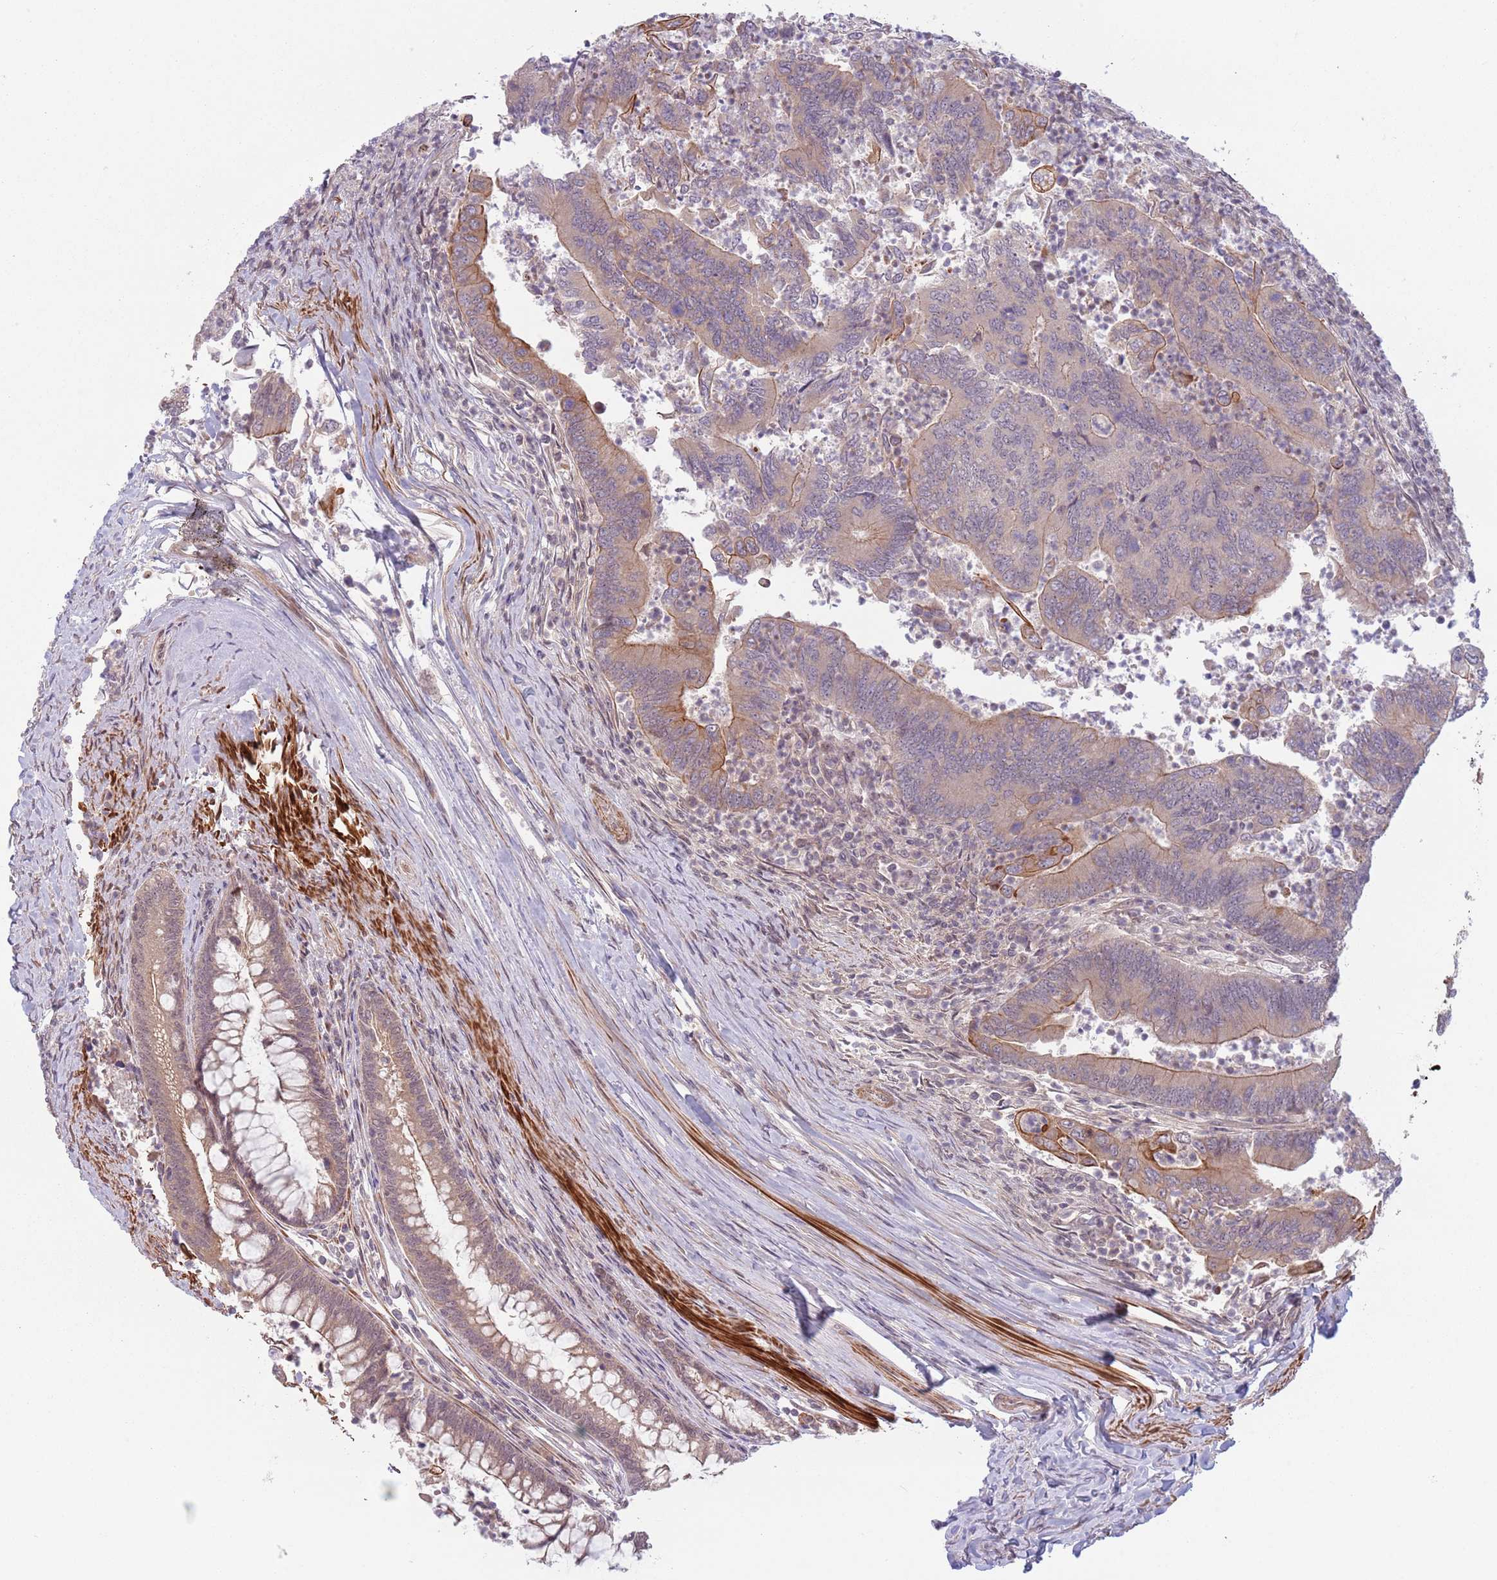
{"staining": {"intensity": "moderate", "quantity": "<25%", "location": "cytoplasmic/membranous"}, "tissue": "colorectal cancer", "cell_type": "Tumor cells", "image_type": "cancer", "snomed": [{"axis": "morphology", "description": "Adenocarcinoma, NOS"}, {"axis": "topography", "description": "Colon"}], "caption": "Immunohistochemistry (DAB) staining of colorectal cancer (adenocarcinoma) shows moderate cytoplasmic/membranous protein staining in approximately <25% of tumor cells.", "gene": "CCDC154", "patient": {"sex": "female", "age": 67}}